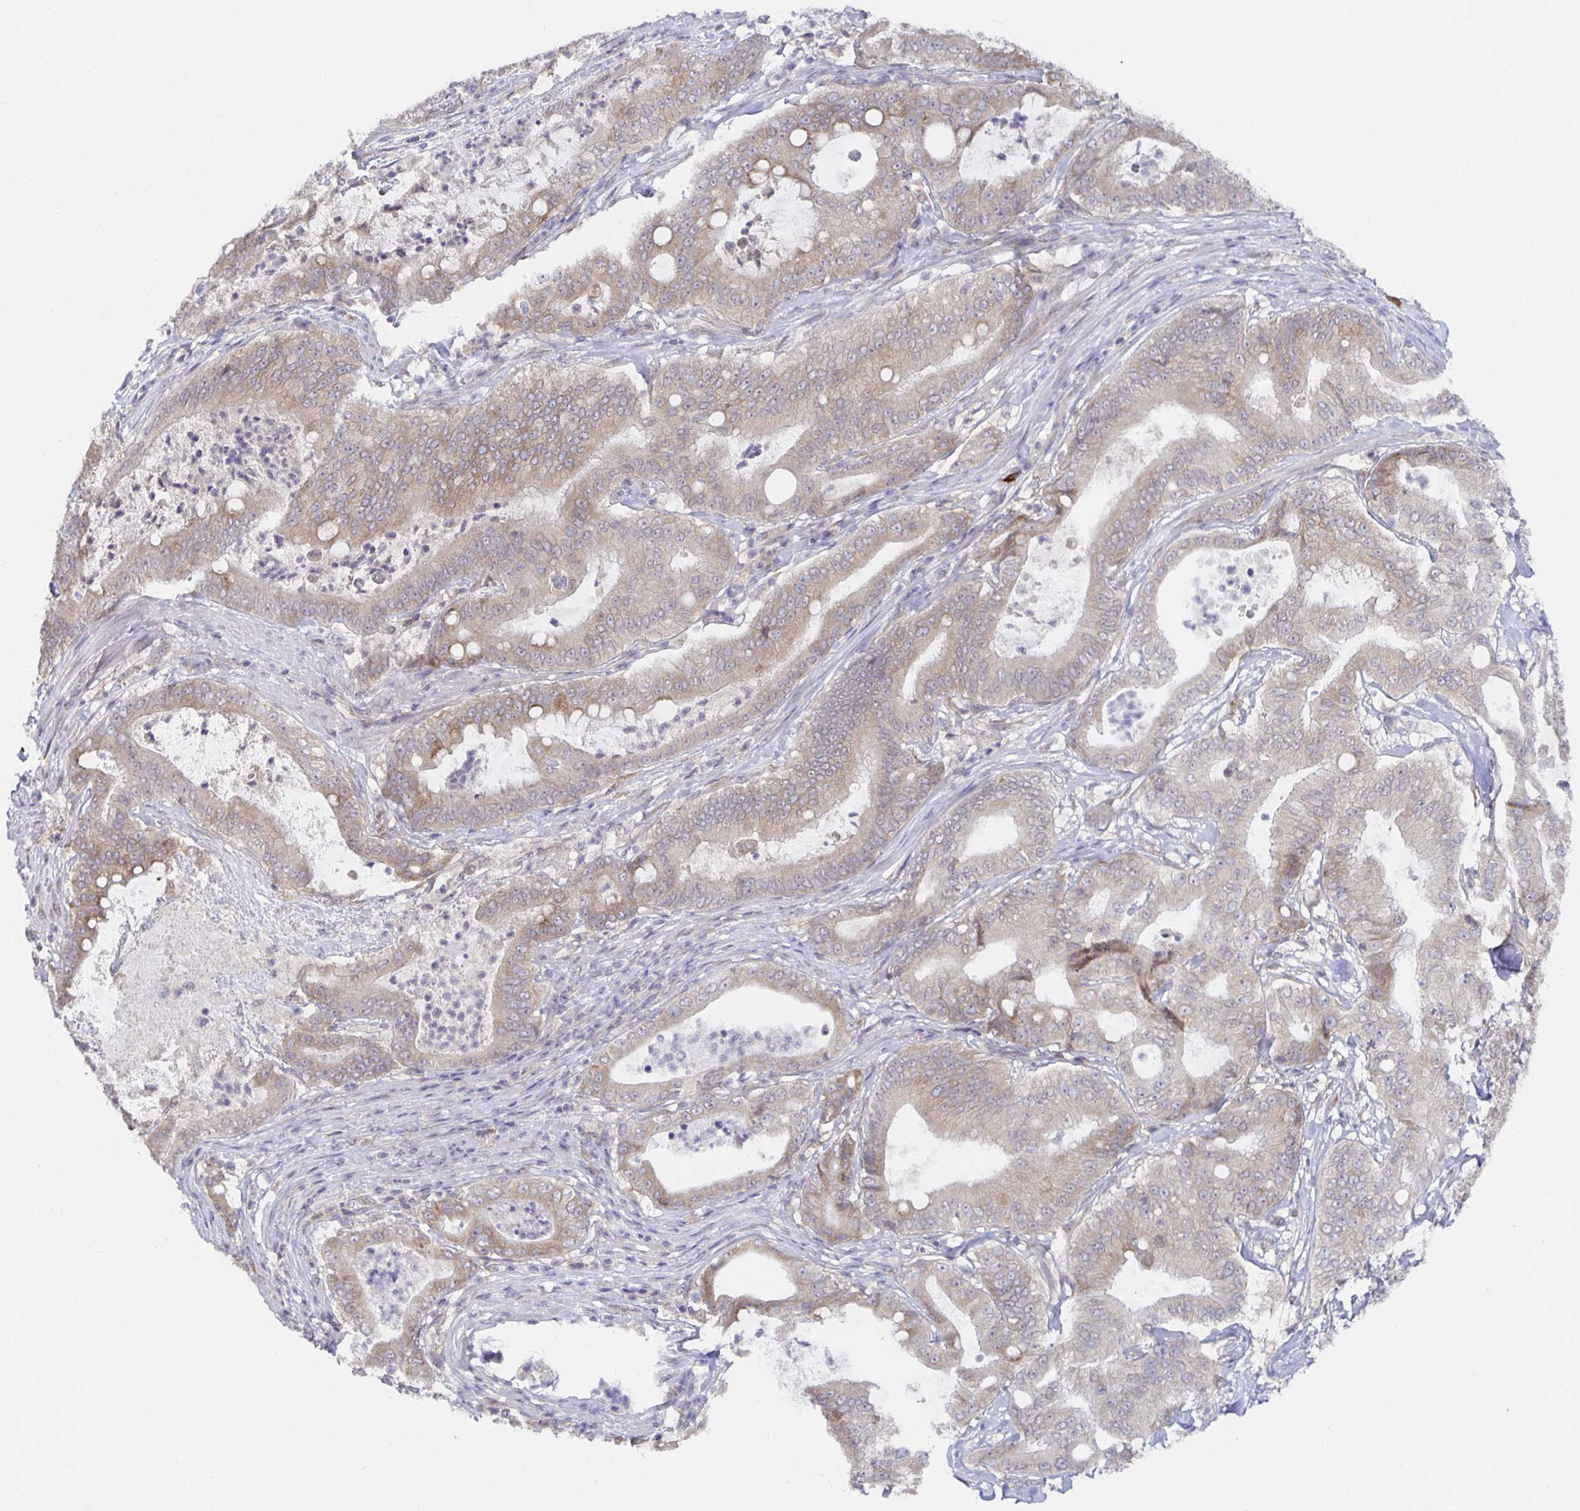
{"staining": {"intensity": "weak", "quantity": "25%-75%", "location": "cytoplasmic/membranous"}, "tissue": "pancreatic cancer", "cell_type": "Tumor cells", "image_type": "cancer", "snomed": [{"axis": "morphology", "description": "Adenocarcinoma, NOS"}, {"axis": "topography", "description": "Pancreas"}], "caption": "Human pancreatic adenocarcinoma stained with a brown dye demonstrates weak cytoplasmic/membranous positive positivity in approximately 25%-75% of tumor cells.", "gene": "BAD", "patient": {"sex": "male", "age": 71}}